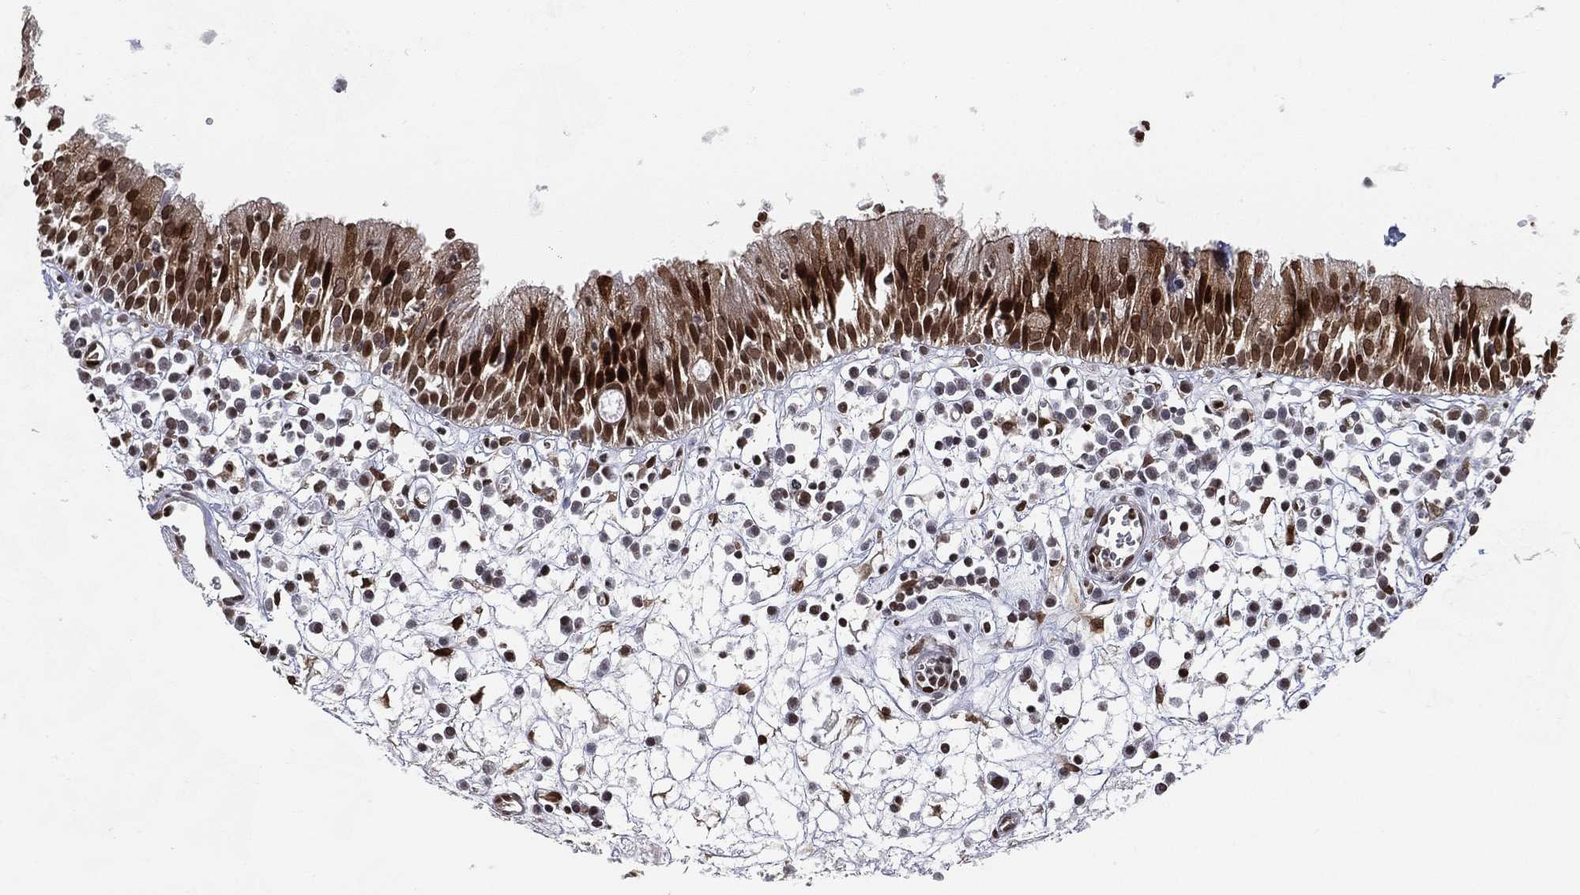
{"staining": {"intensity": "strong", "quantity": ">75%", "location": "nuclear"}, "tissue": "nasopharynx", "cell_type": "Respiratory epithelial cells", "image_type": "normal", "snomed": [{"axis": "morphology", "description": "Normal tissue, NOS"}, {"axis": "topography", "description": "Nasopharynx"}], "caption": "Protein analysis of unremarkable nasopharynx exhibits strong nuclear expression in about >75% of respiratory epithelial cells.", "gene": "LMNB1", "patient": {"sex": "female", "age": 77}}